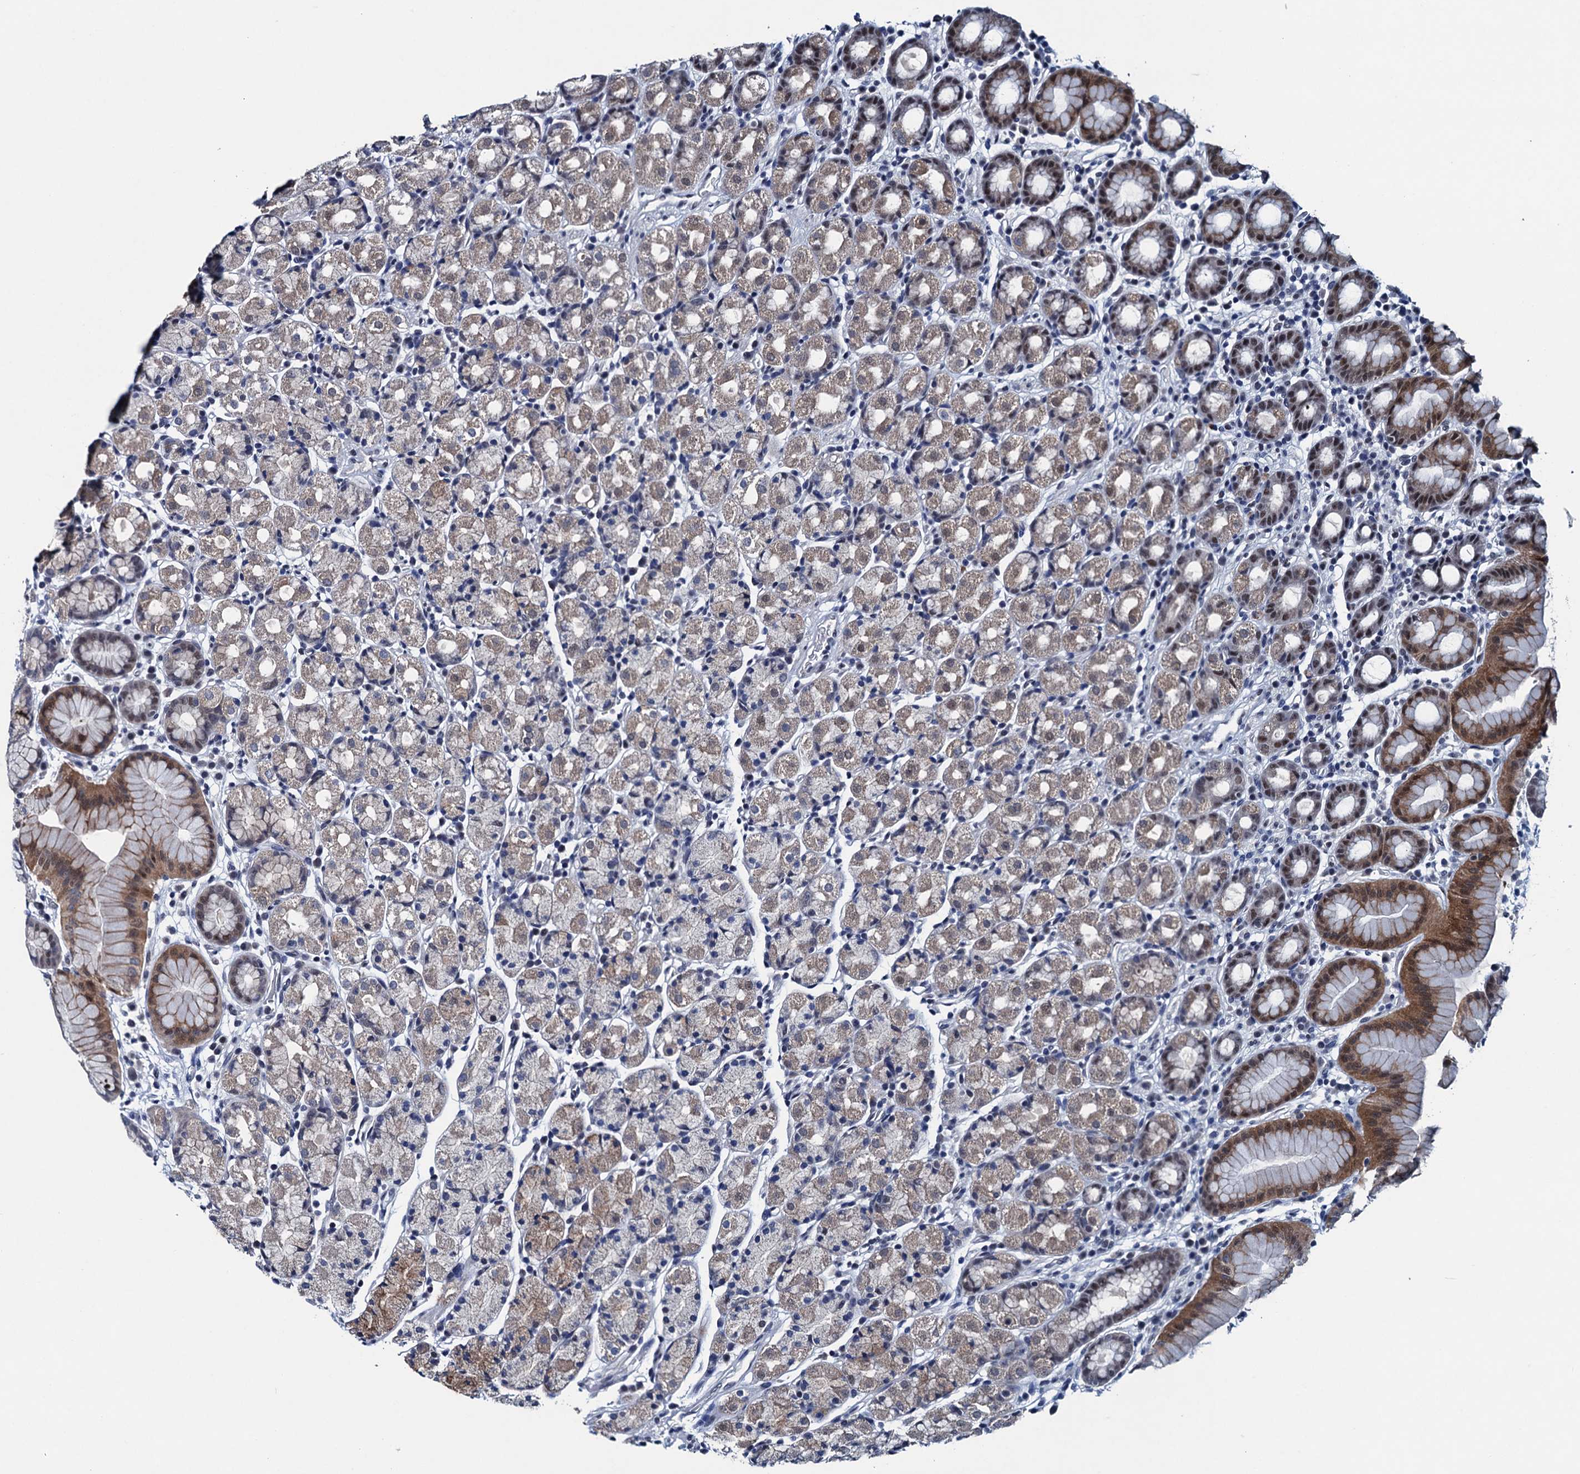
{"staining": {"intensity": "moderate", "quantity": "25%-75%", "location": "cytoplasmic/membranous,nuclear"}, "tissue": "stomach", "cell_type": "Glandular cells", "image_type": "normal", "snomed": [{"axis": "morphology", "description": "Normal tissue, NOS"}, {"axis": "topography", "description": "Stomach, upper"}, {"axis": "topography", "description": "Stomach, lower"}, {"axis": "topography", "description": "Small intestine"}], "caption": "A brown stain highlights moderate cytoplasmic/membranous,nuclear expression of a protein in glandular cells of benign human stomach.", "gene": "FNBP4", "patient": {"sex": "male", "age": 68}}